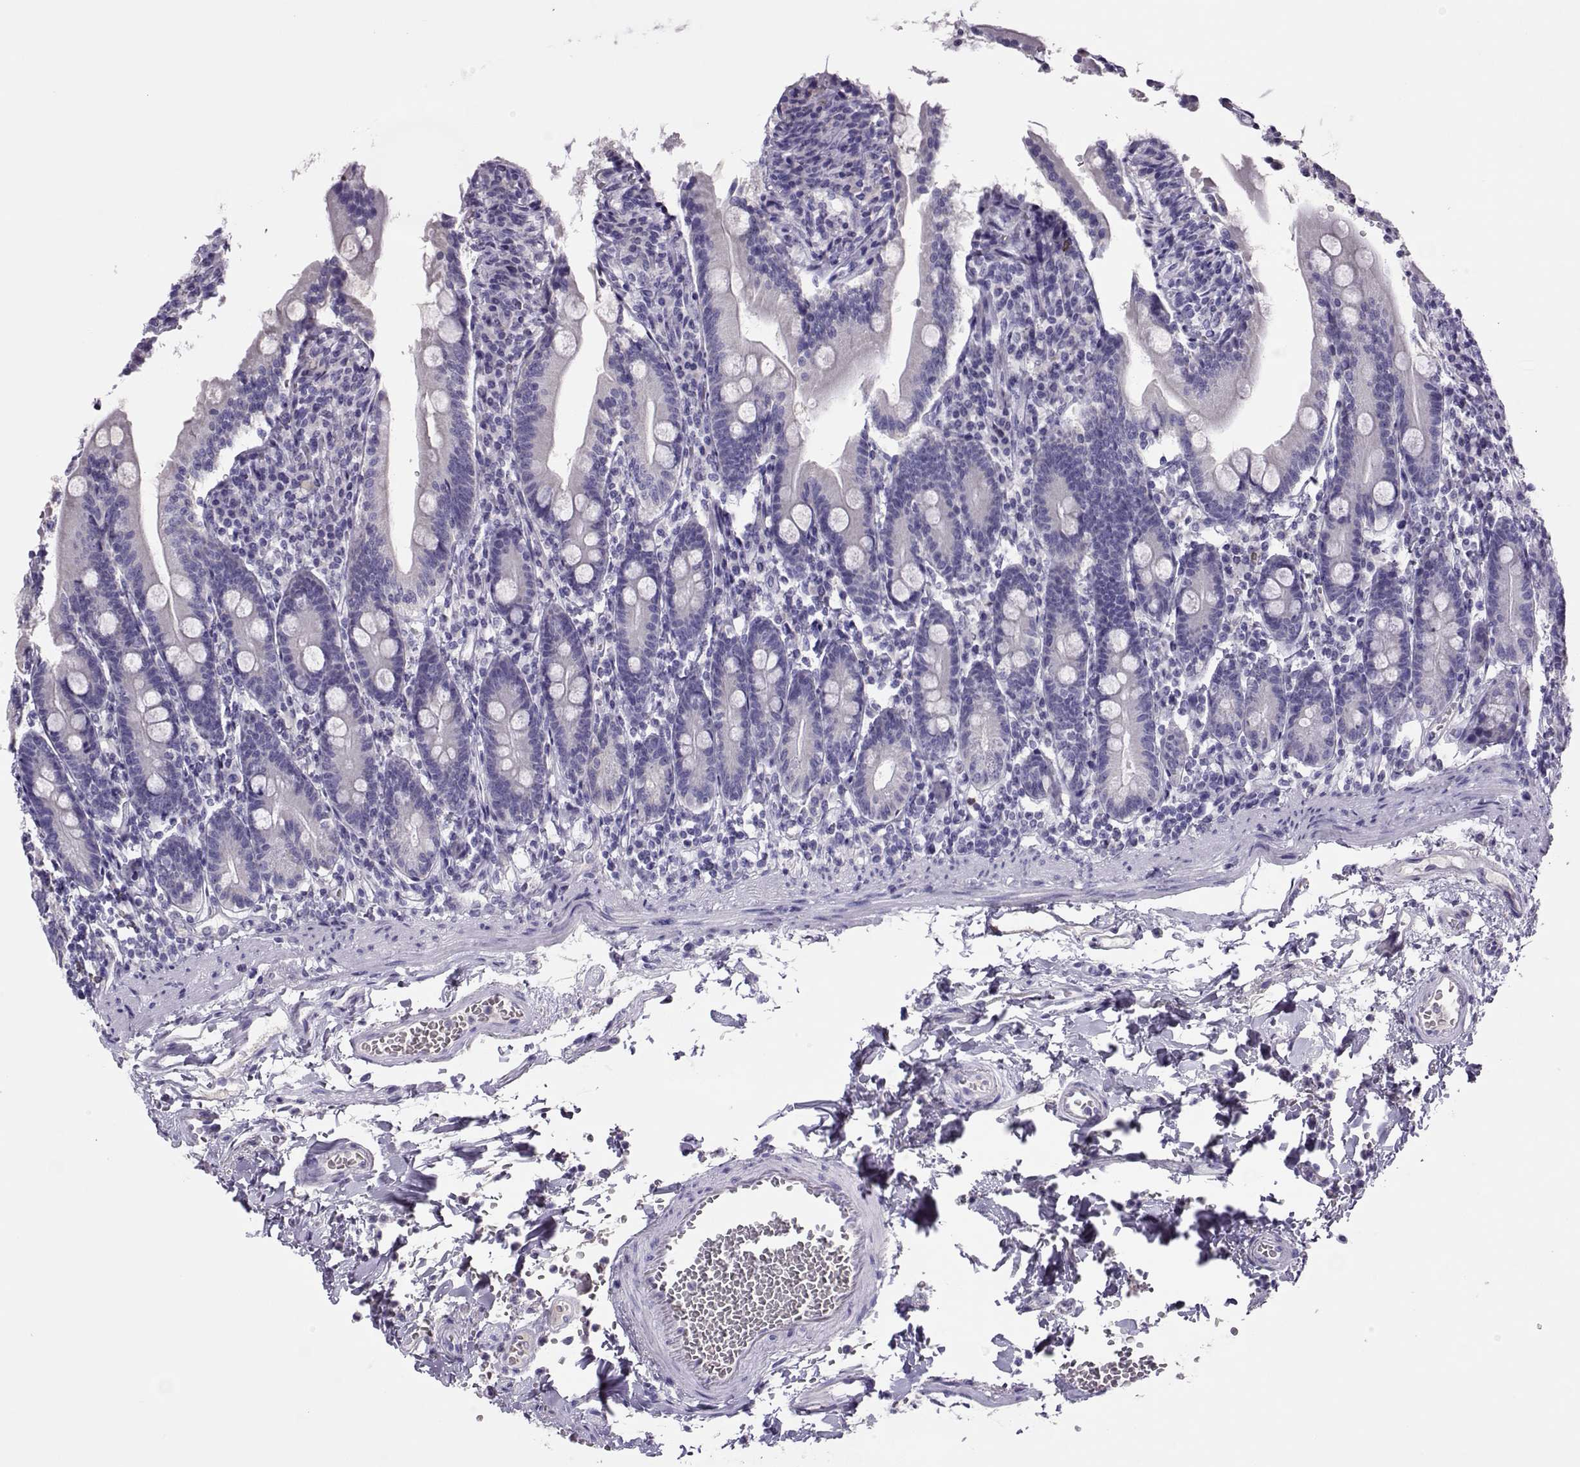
{"staining": {"intensity": "negative", "quantity": "none", "location": "none"}, "tissue": "duodenum", "cell_type": "Glandular cells", "image_type": "normal", "snomed": [{"axis": "morphology", "description": "Normal tissue, NOS"}, {"axis": "topography", "description": "Duodenum"}], "caption": "The immunohistochemistry (IHC) histopathology image has no significant positivity in glandular cells of duodenum.", "gene": "LINGO1", "patient": {"sex": "female", "age": 67}}